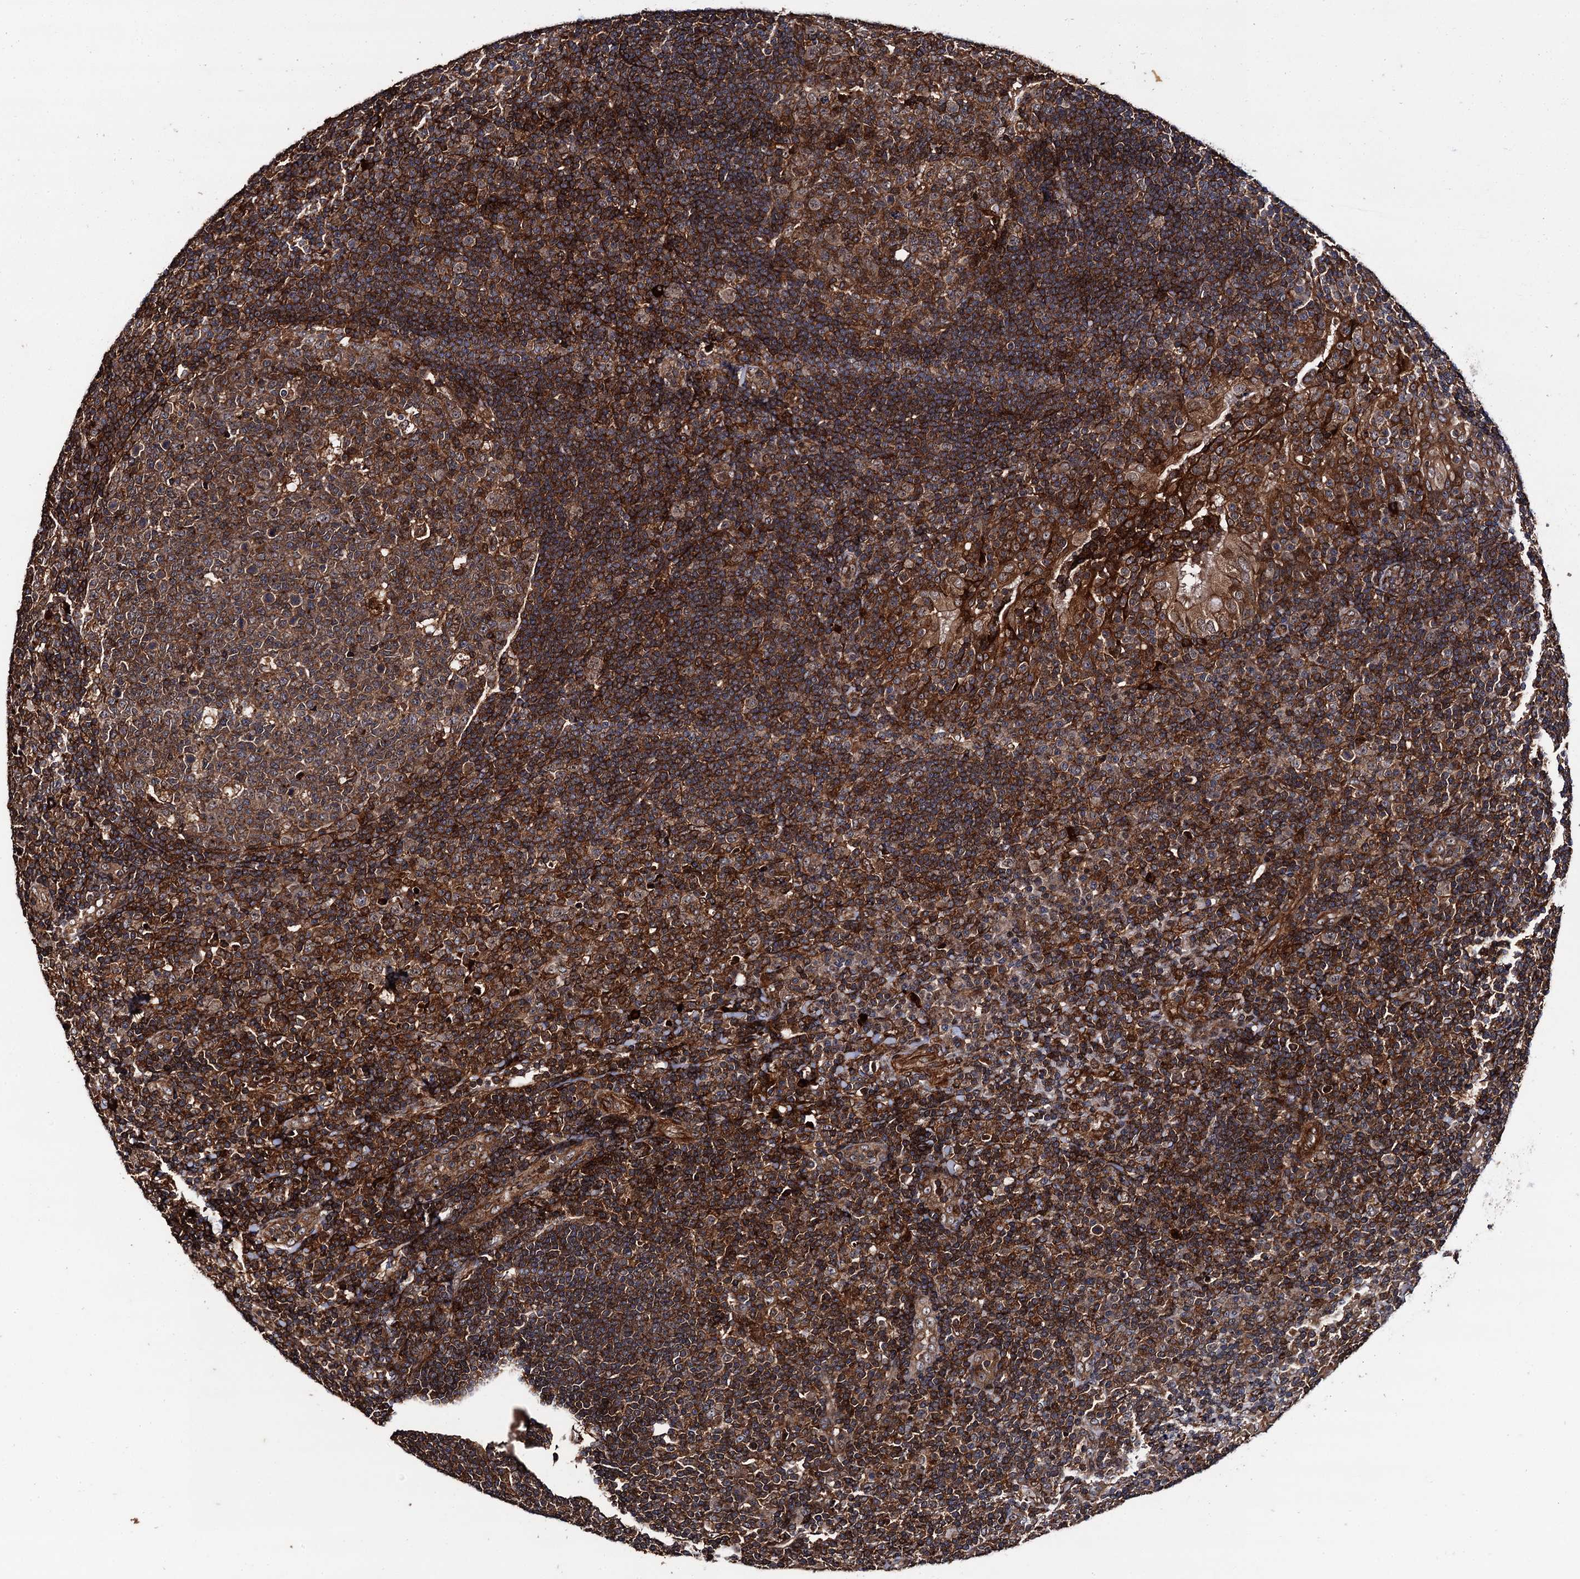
{"staining": {"intensity": "moderate", "quantity": ">75%", "location": "cytoplasmic/membranous"}, "tissue": "tonsil", "cell_type": "Germinal center cells", "image_type": "normal", "snomed": [{"axis": "morphology", "description": "Normal tissue, NOS"}, {"axis": "topography", "description": "Tonsil"}], "caption": "This image shows immunohistochemistry staining of unremarkable tonsil, with medium moderate cytoplasmic/membranous expression in about >75% of germinal center cells.", "gene": "BORA", "patient": {"sex": "female", "age": 40}}